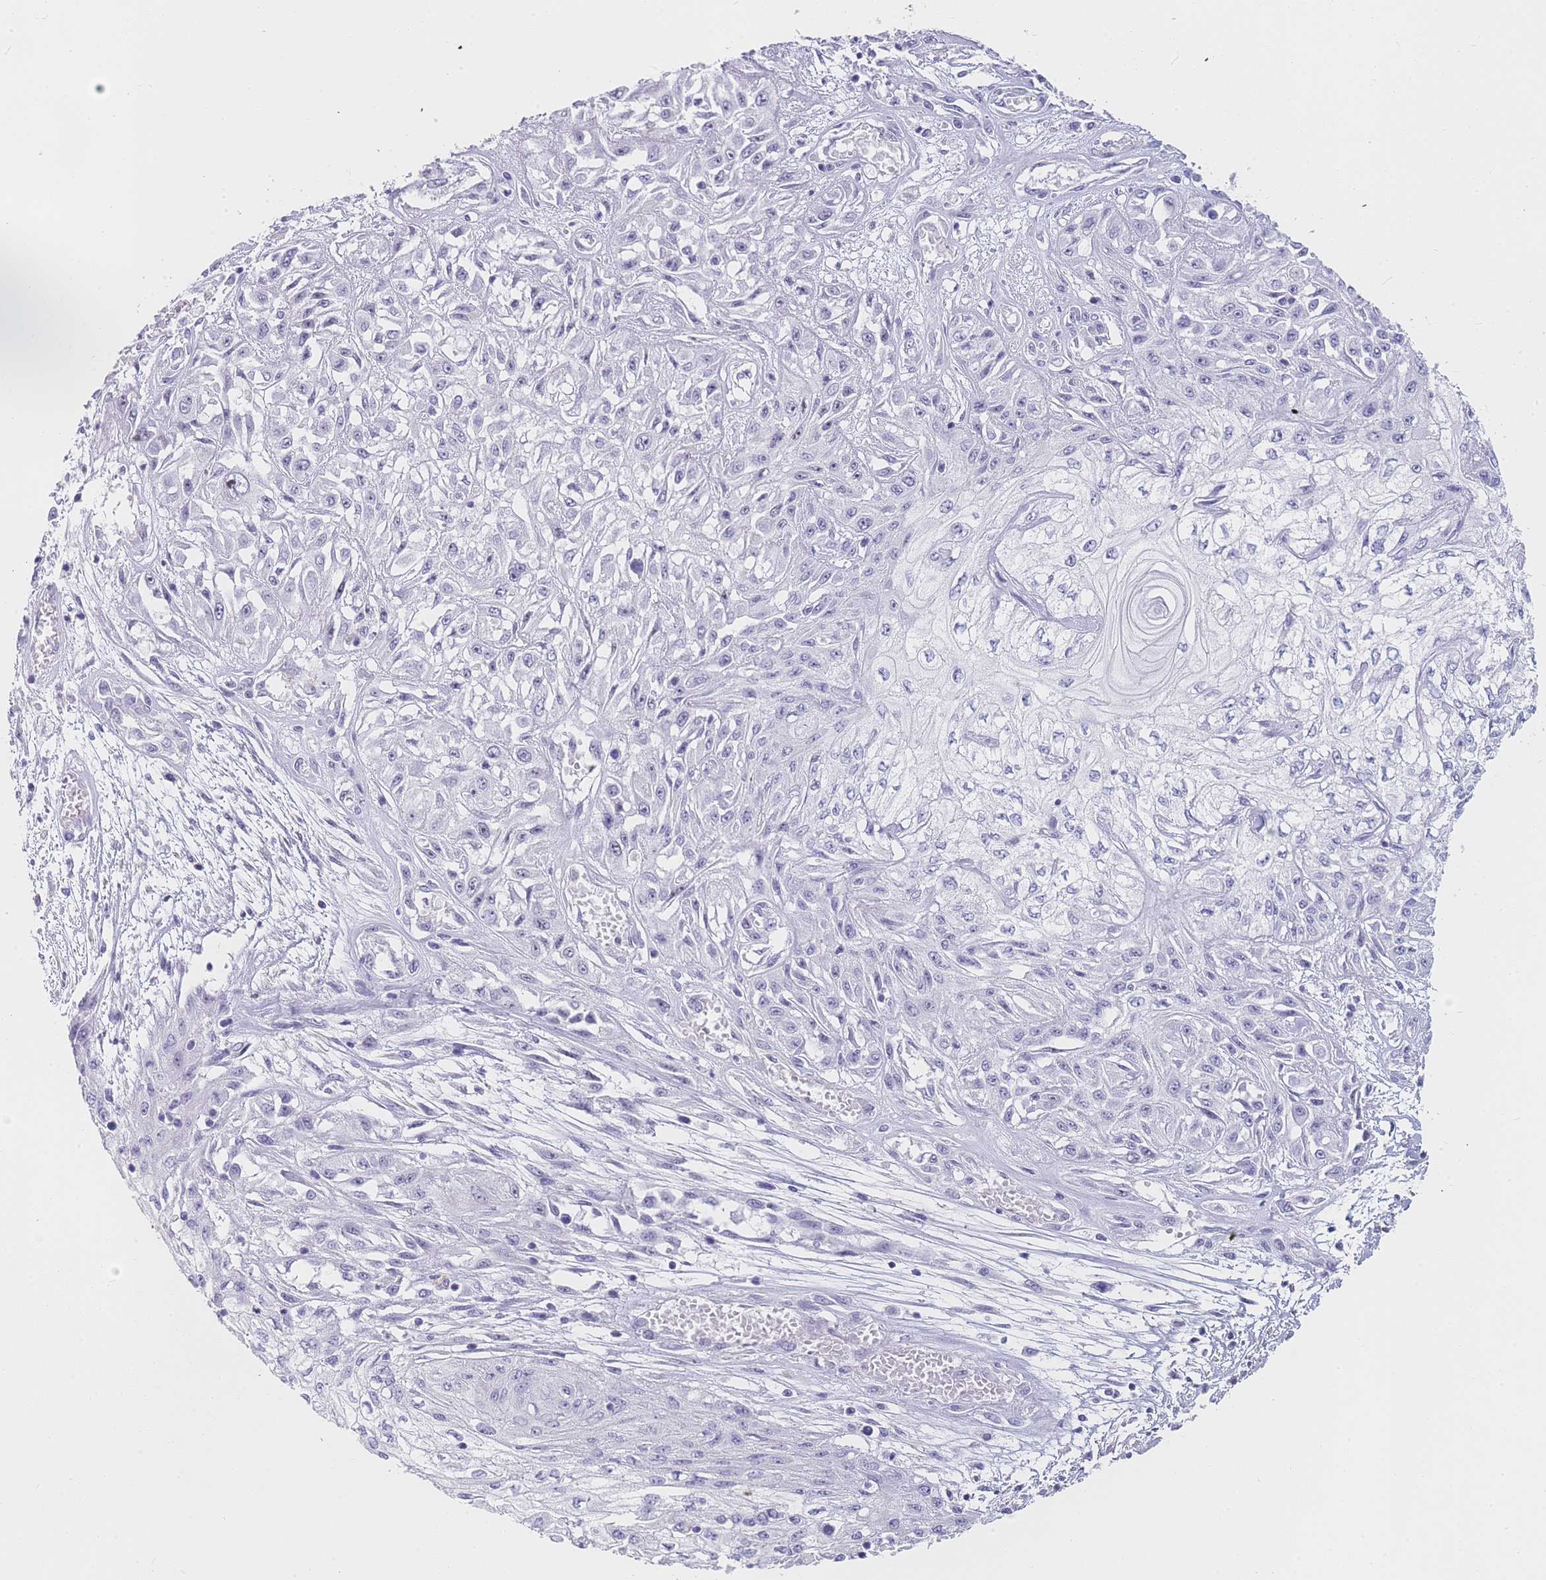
{"staining": {"intensity": "negative", "quantity": "none", "location": "none"}, "tissue": "skin cancer", "cell_type": "Tumor cells", "image_type": "cancer", "snomed": [{"axis": "morphology", "description": "Squamous cell carcinoma, NOS"}, {"axis": "morphology", "description": "Squamous cell carcinoma, metastatic, NOS"}, {"axis": "topography", "description": "Skin"}, {"axis": "topography", "description": "Lymph node"}], "caption": "A high-resolution histopathology image shows IHC staining of metastatic squamous cell carcinoma (skin), which displays no significant expression in tumor cells.", "gene": "NOP14", "patient": {"sex": "male", "age": 75}}